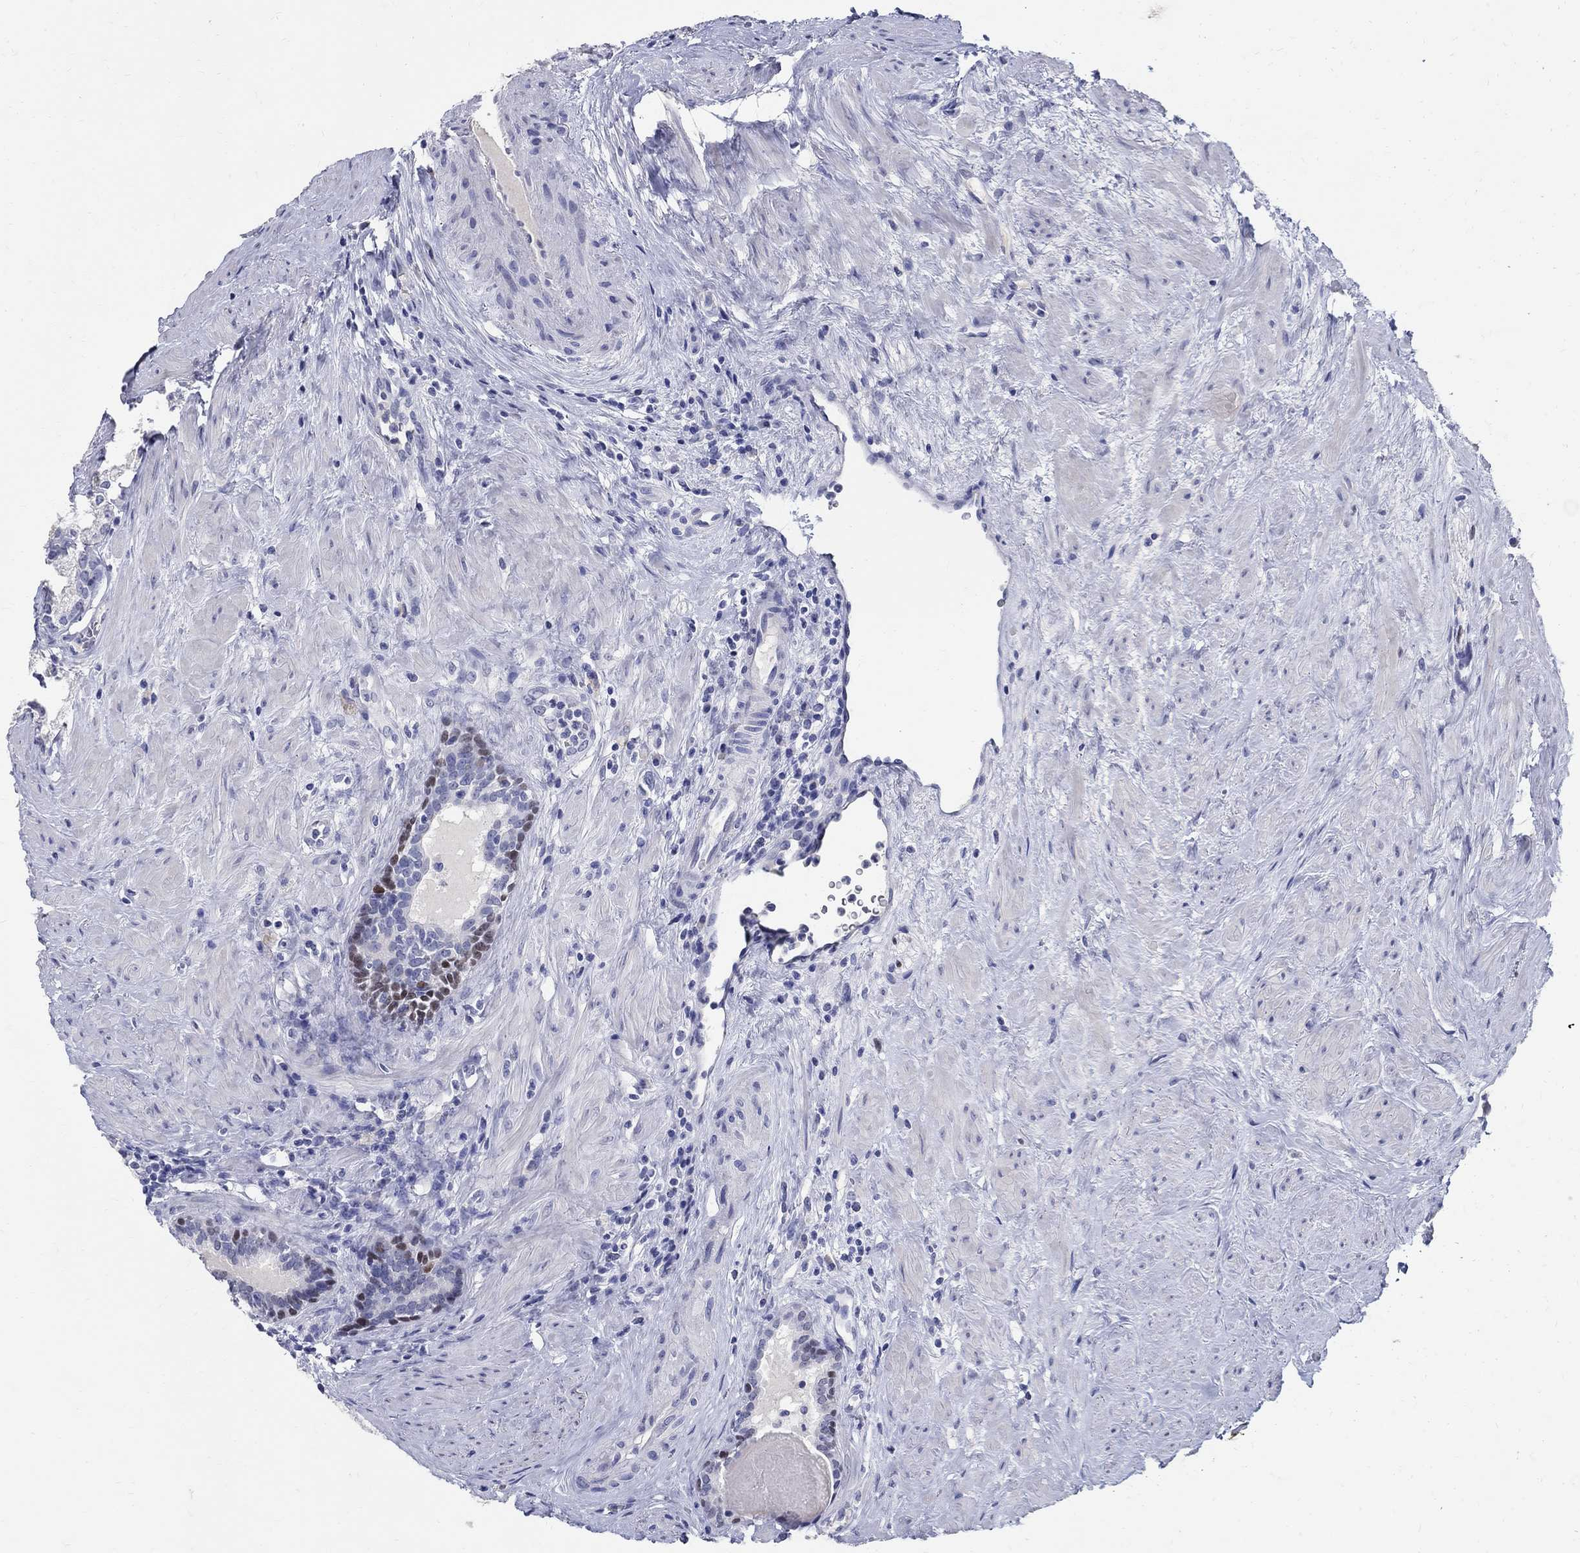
{"staining": {"intensity": "moderate", "quantity": "<25%", "location": "nuclear"}, "tissue": "prostate cancer", "cell_type": "Tumor cells", "image_type": "cancer", "snomed": [{"axis": "morphology", "description": "Adenocarcinoma, NOS"}, {"axis": "morphology", "description": "Adenocarcinoma, High grade"}, {"axis": "topography", "description": "Prostate"}], "caption": "Immunohistochemistry of human adenocarcinoma (high-grade) (prostate) exhibits low levels of moderate nuclear staining in about <25% of tumor cells.", "gene": "SOX2", "patient": {"sex": "male", "age": 64}}